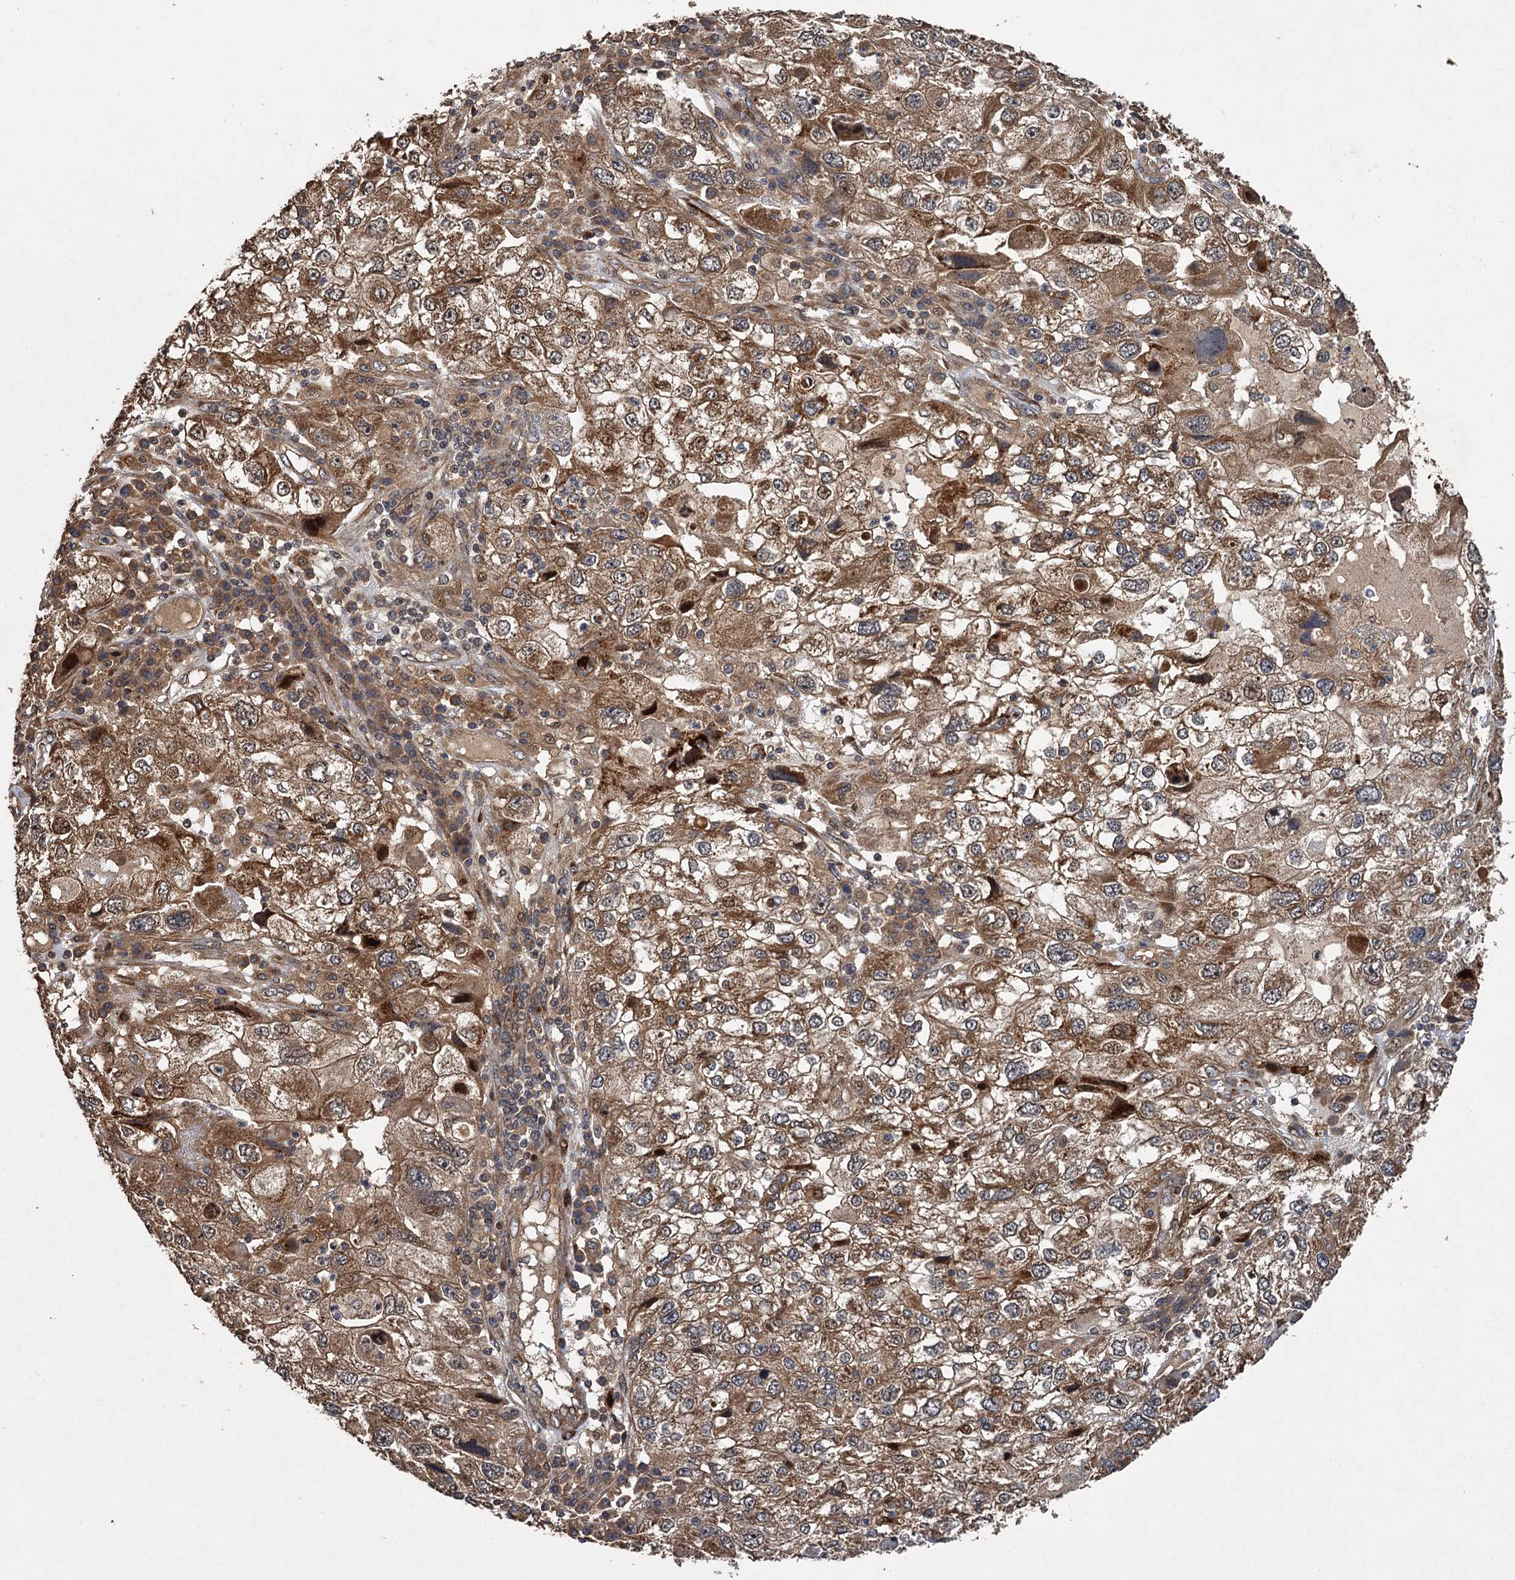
{"staining": {"intensity": "moderate", "quantity": ">75%", "location": "cytoplasmic/membranous,nuclear"}, "tissue": "endometrial cancer", "cell_type": "Tumor cells", "image_type": "cancer", "snomed": [{"axis": "morphology", "description": "Adenocarcinoma, NOS"}, {"axis": "topography", "description": "Endometrium"}], "caption": "High-magnification brightfield microscopy of endometrial cancer (adenocarcinoma) stained with DAB (brown) and counterstained with hematoxylin (blue). tumor cells exhibit moderate cytoplasmic/membranous and nuclear positivity is present in about>75% of cells. The protein of interest is shown in brown color, while the nuclei are stained blue.", "gene": "TMEM39B", "patient": {"sex": "female", "age": 49}}